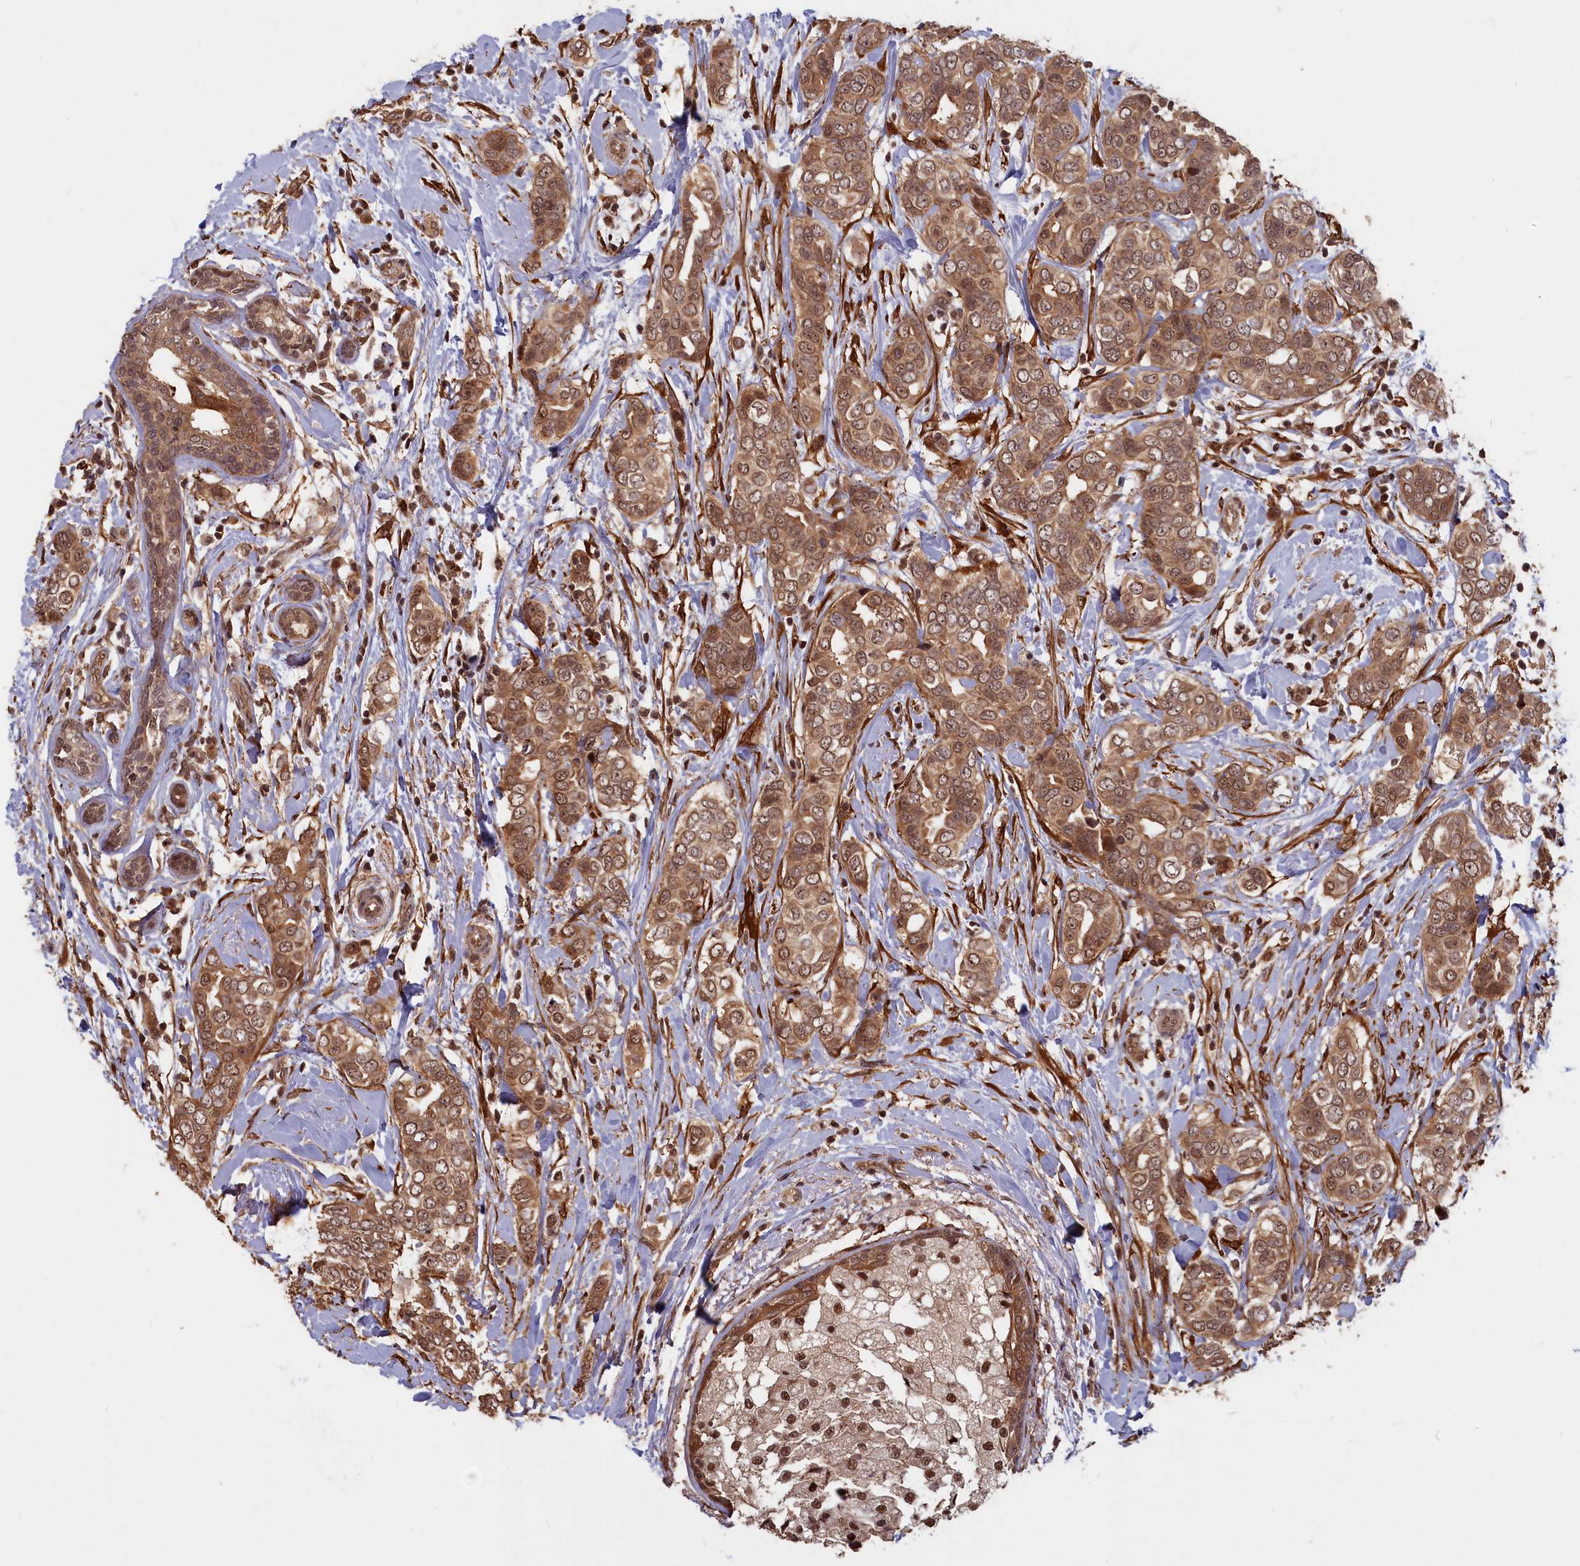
{"staining": {"intensity": "moderate", "quantity": ">75%", "location": "cytoplasmic/membranous,nuclear"}, "tissue": "breast cancer", "cell_type": "Tumor cells", "image_type": "cancer", "snomed": [{"axis": "morphology", "description": "Lobular carcinoma"}, {"axis": "topography", "description": "Breast"}], "caption": "Immunohistochemical staining of breast cancer demonstrates moderate cytoplasmic/membranous and nuclear protein positivity in approximately >75% of tumor cells.", "gene": "HIF3A", "patient": {"sex": "female", "age": 51}}